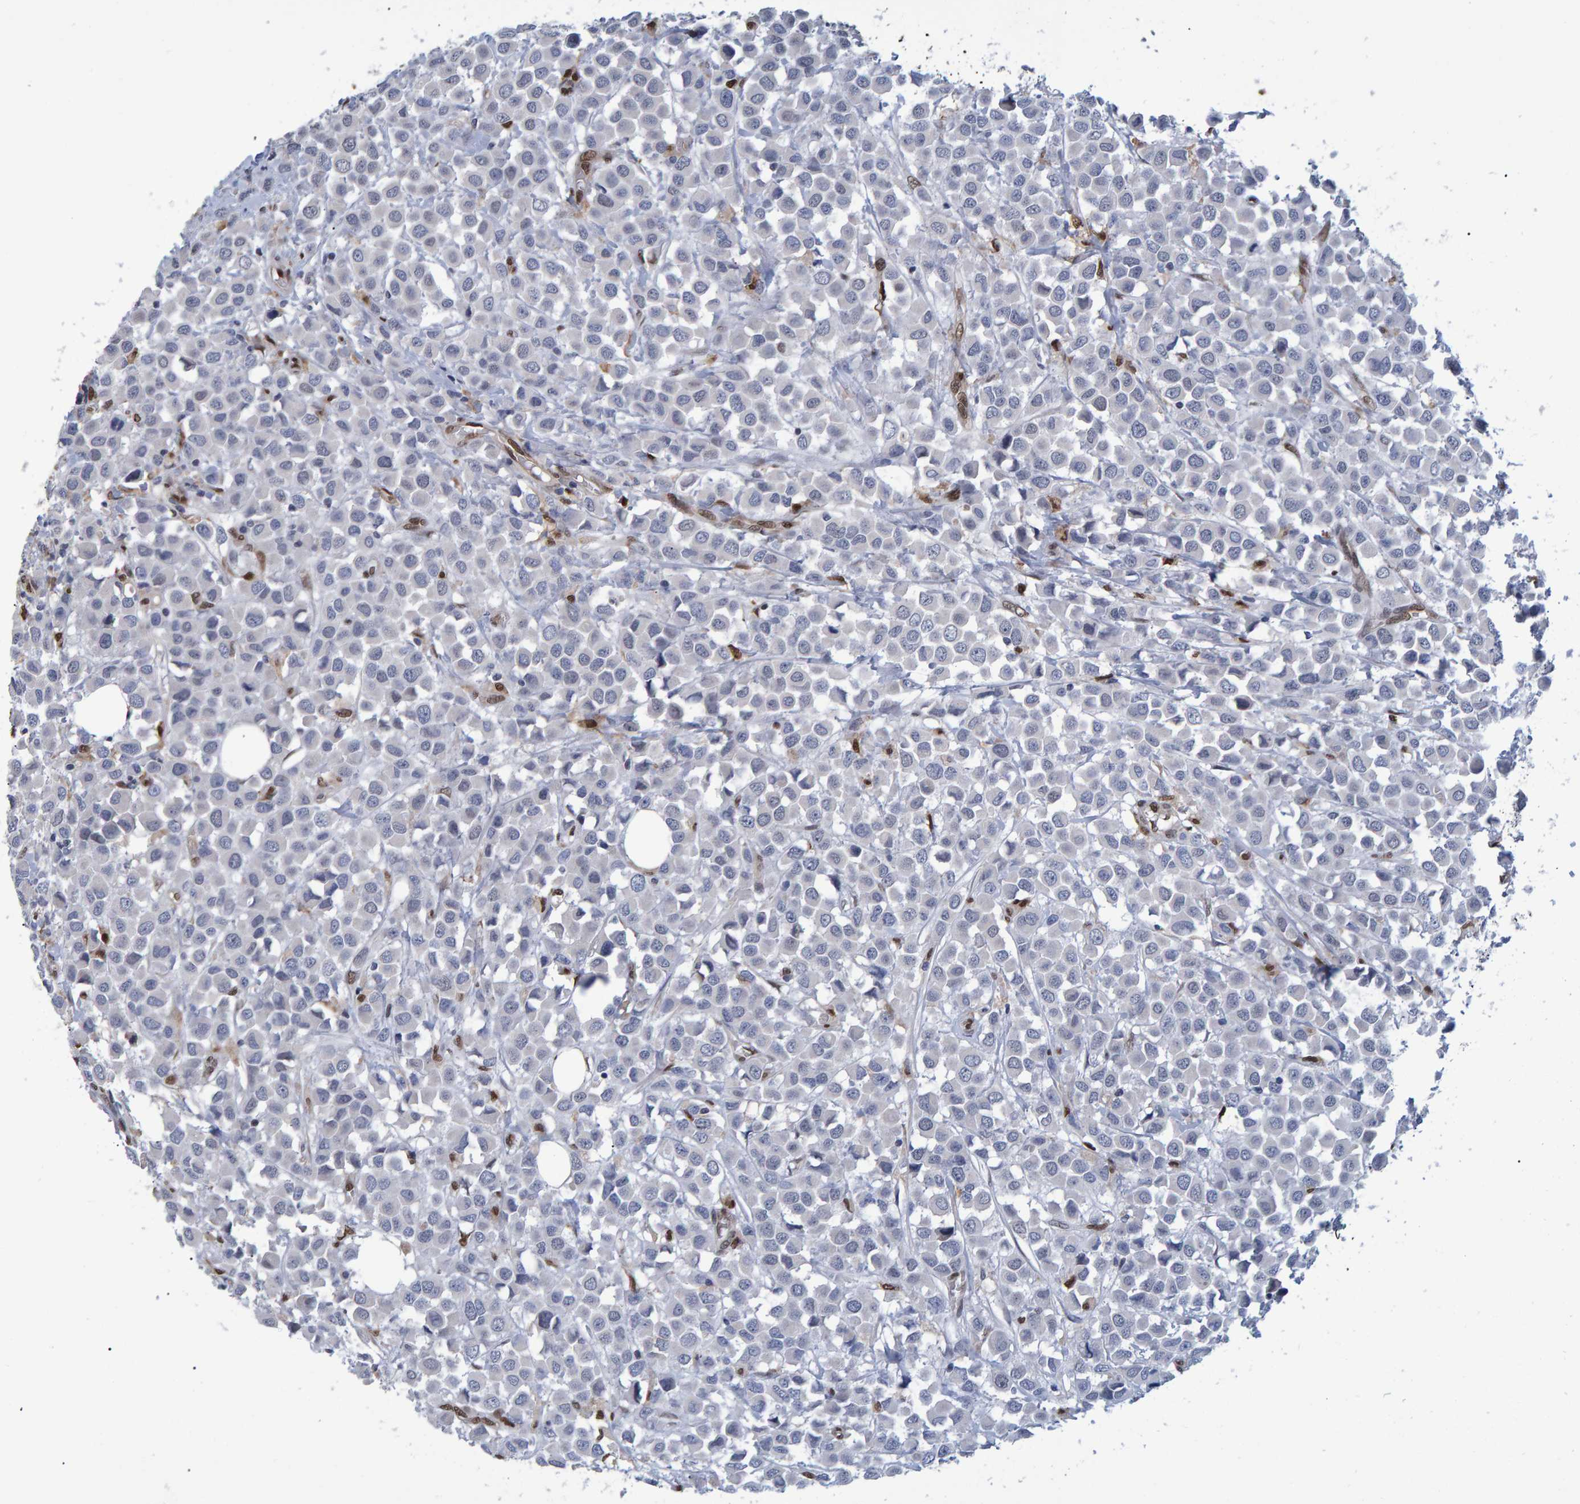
{"staining": {"intensity": "negative", "quantity": "none", "location": "none"}, "tissue": "breast cancer", "cell_type": "Tumor cells", "image_type": "cancer", "snomed": [{"axis": "morphology", "description": "Duct carcinoma"}, {"axis": "topography", "description": "Breast"}], "caption": "This is a photomicrograph of IHC staining of breast cancer (invasive ductal carcinoma), which shows no expression in tumor cells.", "gene": "QKI", "patient": {"sex": "female", "age": 61}}